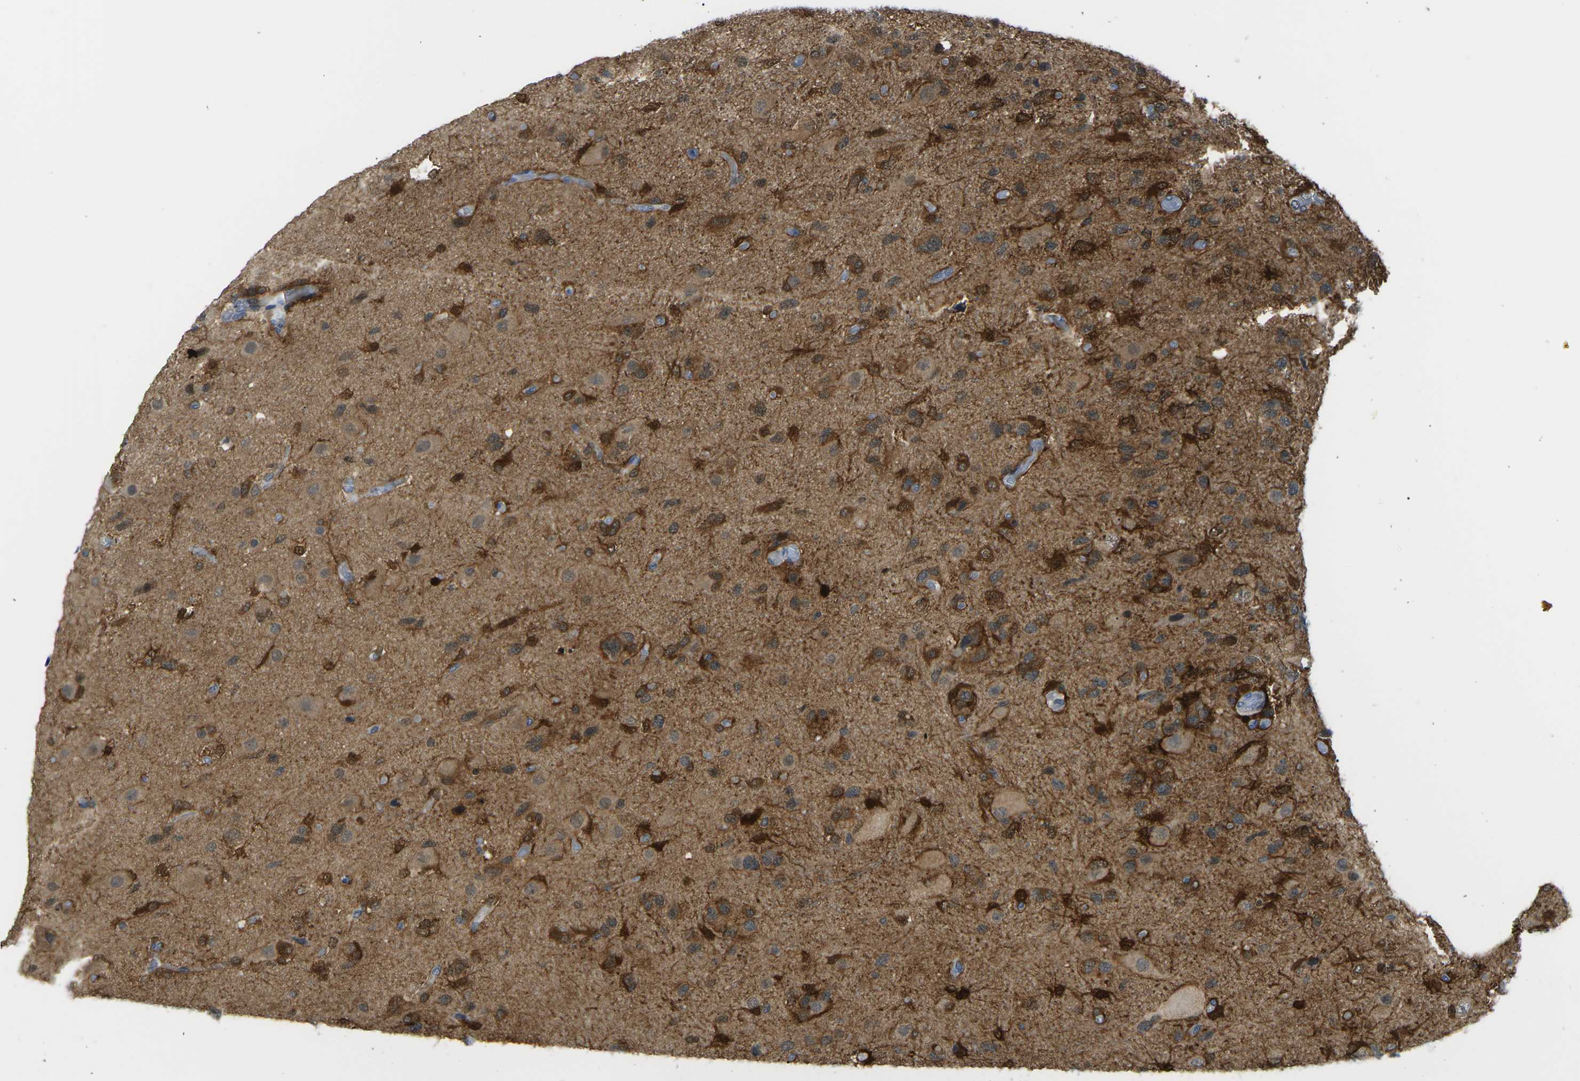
{"staining": {"intensity": "moderate", "quantity": "<25%", "location": "cytoplasmic/membranous"}, "tissue": "glioma", "cell_type": "Tumor cells", "image_type": "cancer", "snomed": [{"axis": "morphology", "description": "Glioma, malignant, High grade"}, {"axis": "topography", "description": "Brain"}], "caption": "Moderate cytoplasmic/membranous staining for a protein is identified in about <25% of tumor cells of glioma using immunohistochemistry (IHC).", "gene": "PSAT1", "patient": {"sex": "female", "age": 58}}